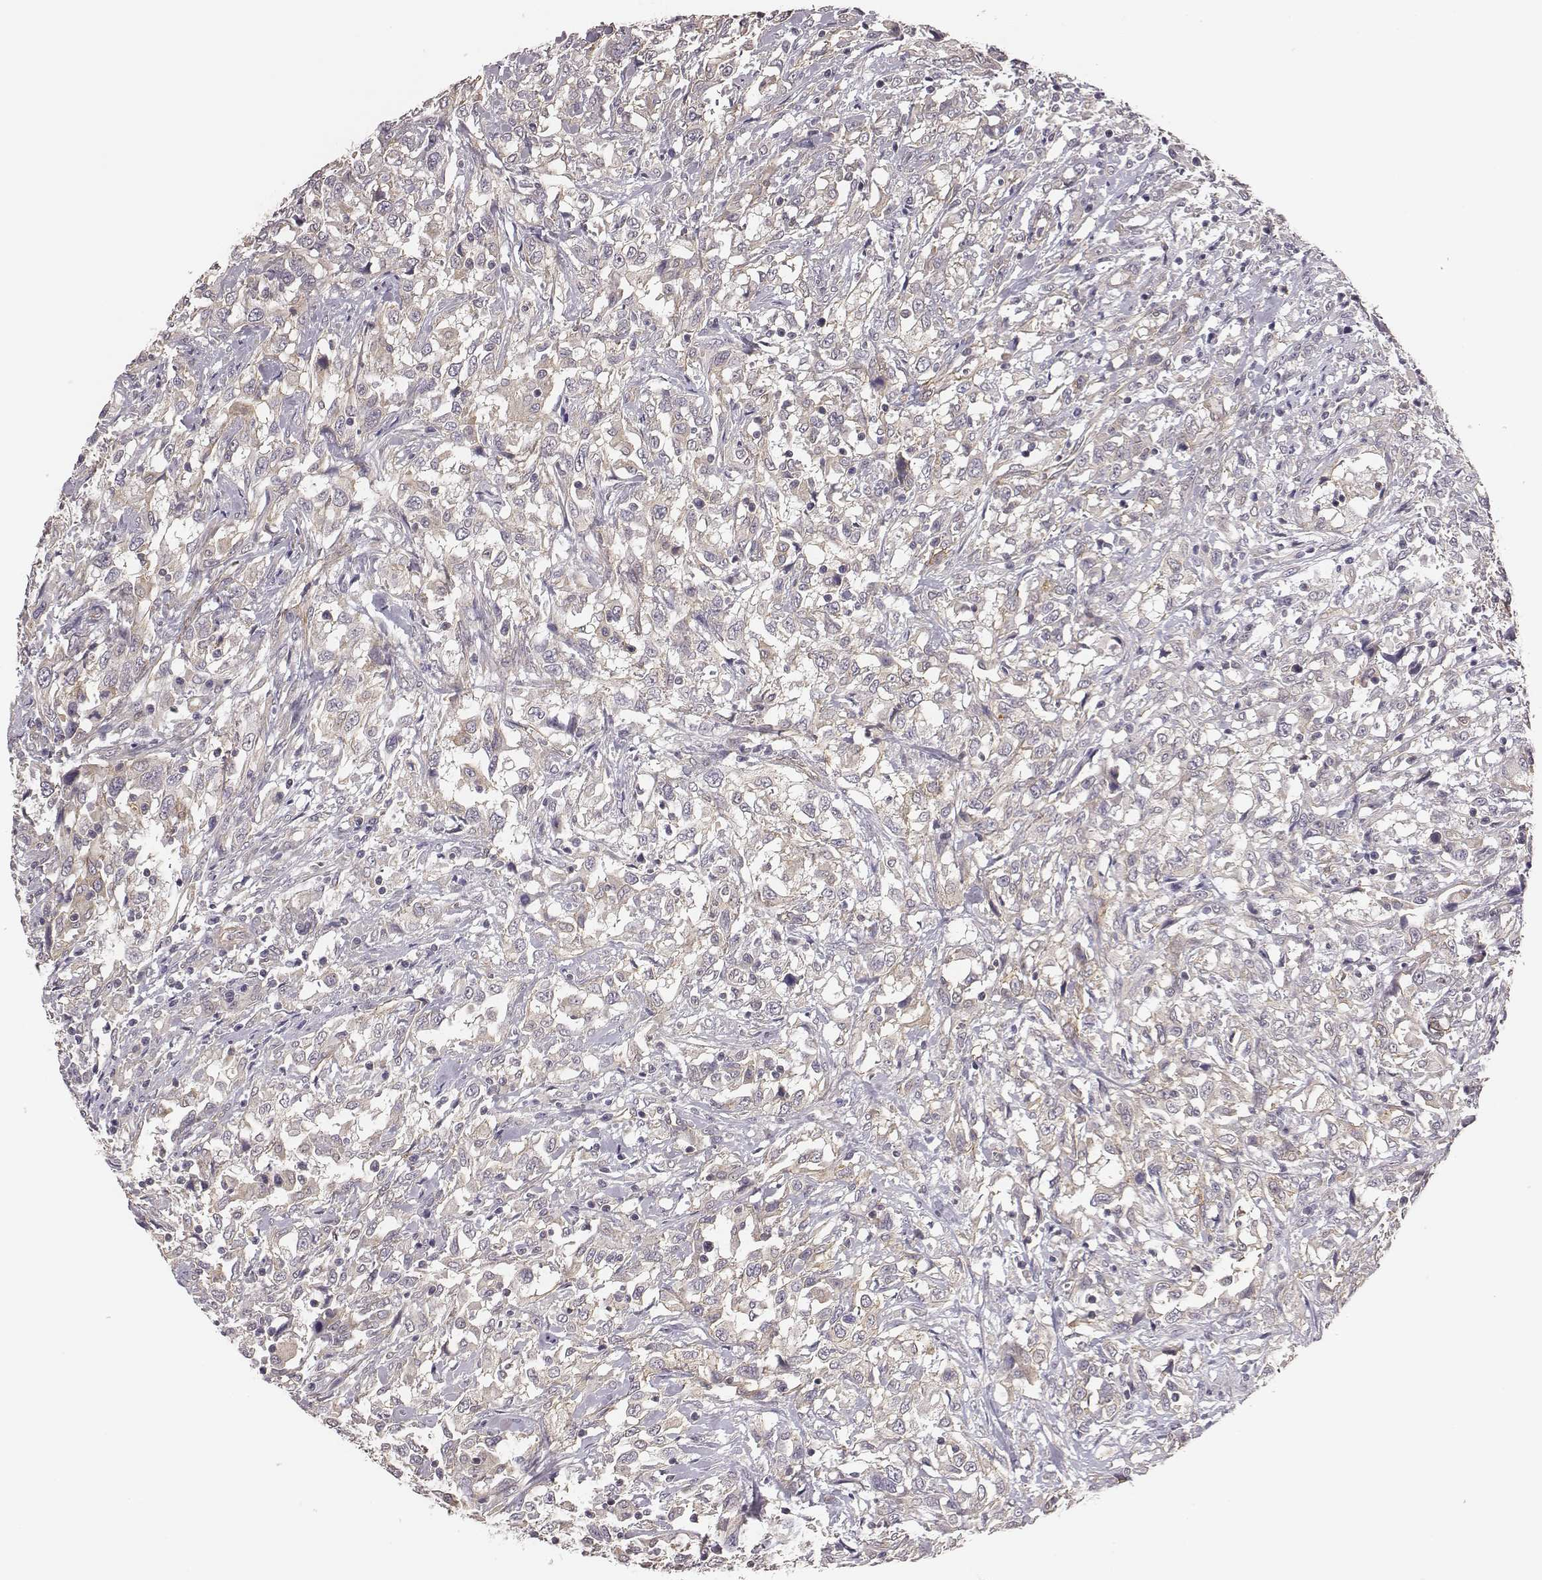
{"staining": {"intensity": "negative", "quantity": "none", "location": "none"}, "tissue": "urothelial cancer", "cell_type": "Tumor cells", "image_type": "cancer", "snomed": [{"axis": "morphology", "description": "Urothelial carcinoma, NOS"}, {"axis": "morphology", "description": "Urothelial carcinoma, High grade"}, {"axis": "topography", "description": "Urinary bladder"}], "caption": "The image demonstrates no staining of tumor cells in urothelial carcinoma (high-grade). (Brightfield microscopy of DAB immunohistochemistry at high magnification).", "gene": "SCARF1", "patient": {"sex": "female", "age": 64}}